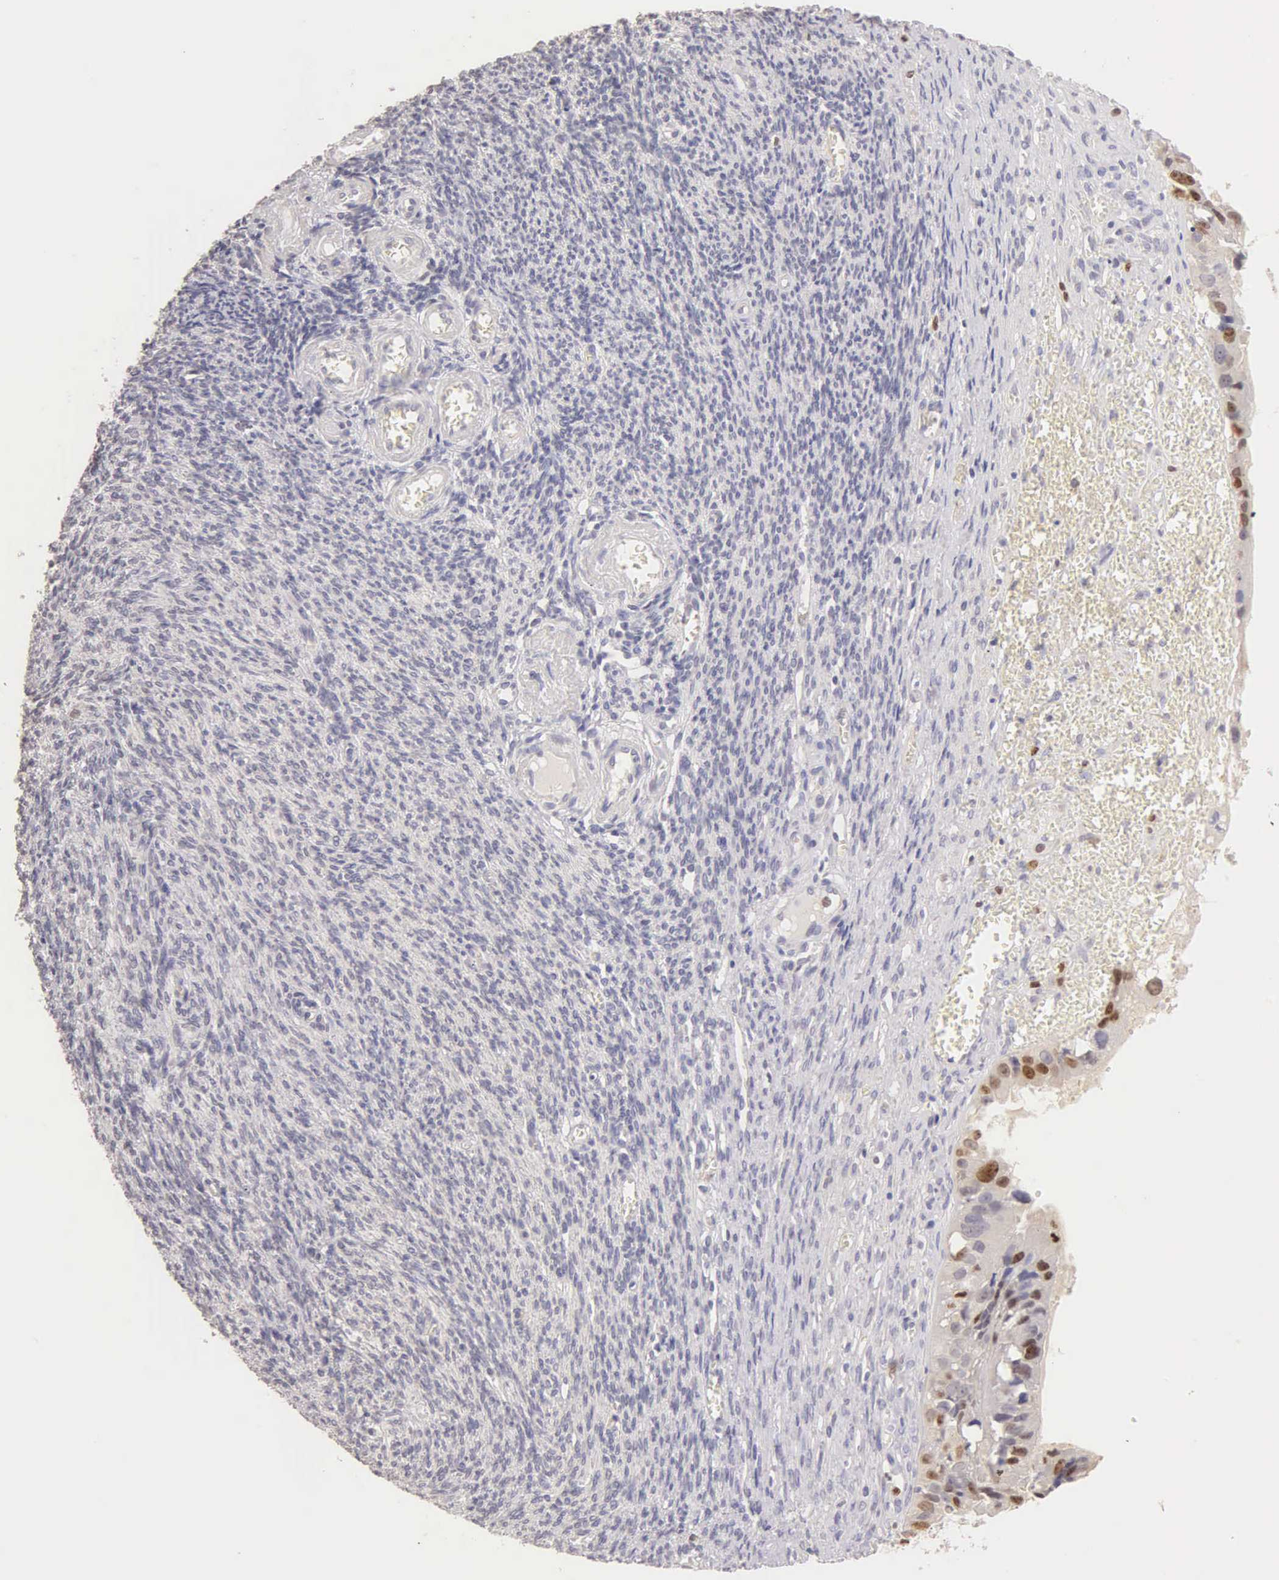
{"staining": {"intensity": "moderate", "quantity": "25%-75%", "location": "nuclear"}, "tissue": "ovarian cancer", "cell_type": "Tumor cells", "image_type": "cancer", "snomed": [{"axis": "morphology", "description": "Carcinoma, endometroid"}, {"axis": "topography", "description": "Ovary"}], "caption": "Tumor cells exhibit medium levels of moderate nuclear staining in about 25%-75% of cells in ovarian endometroid carcinoma.", "gene": "MKI67", "patient": {"sex": "female", "age": 85}}